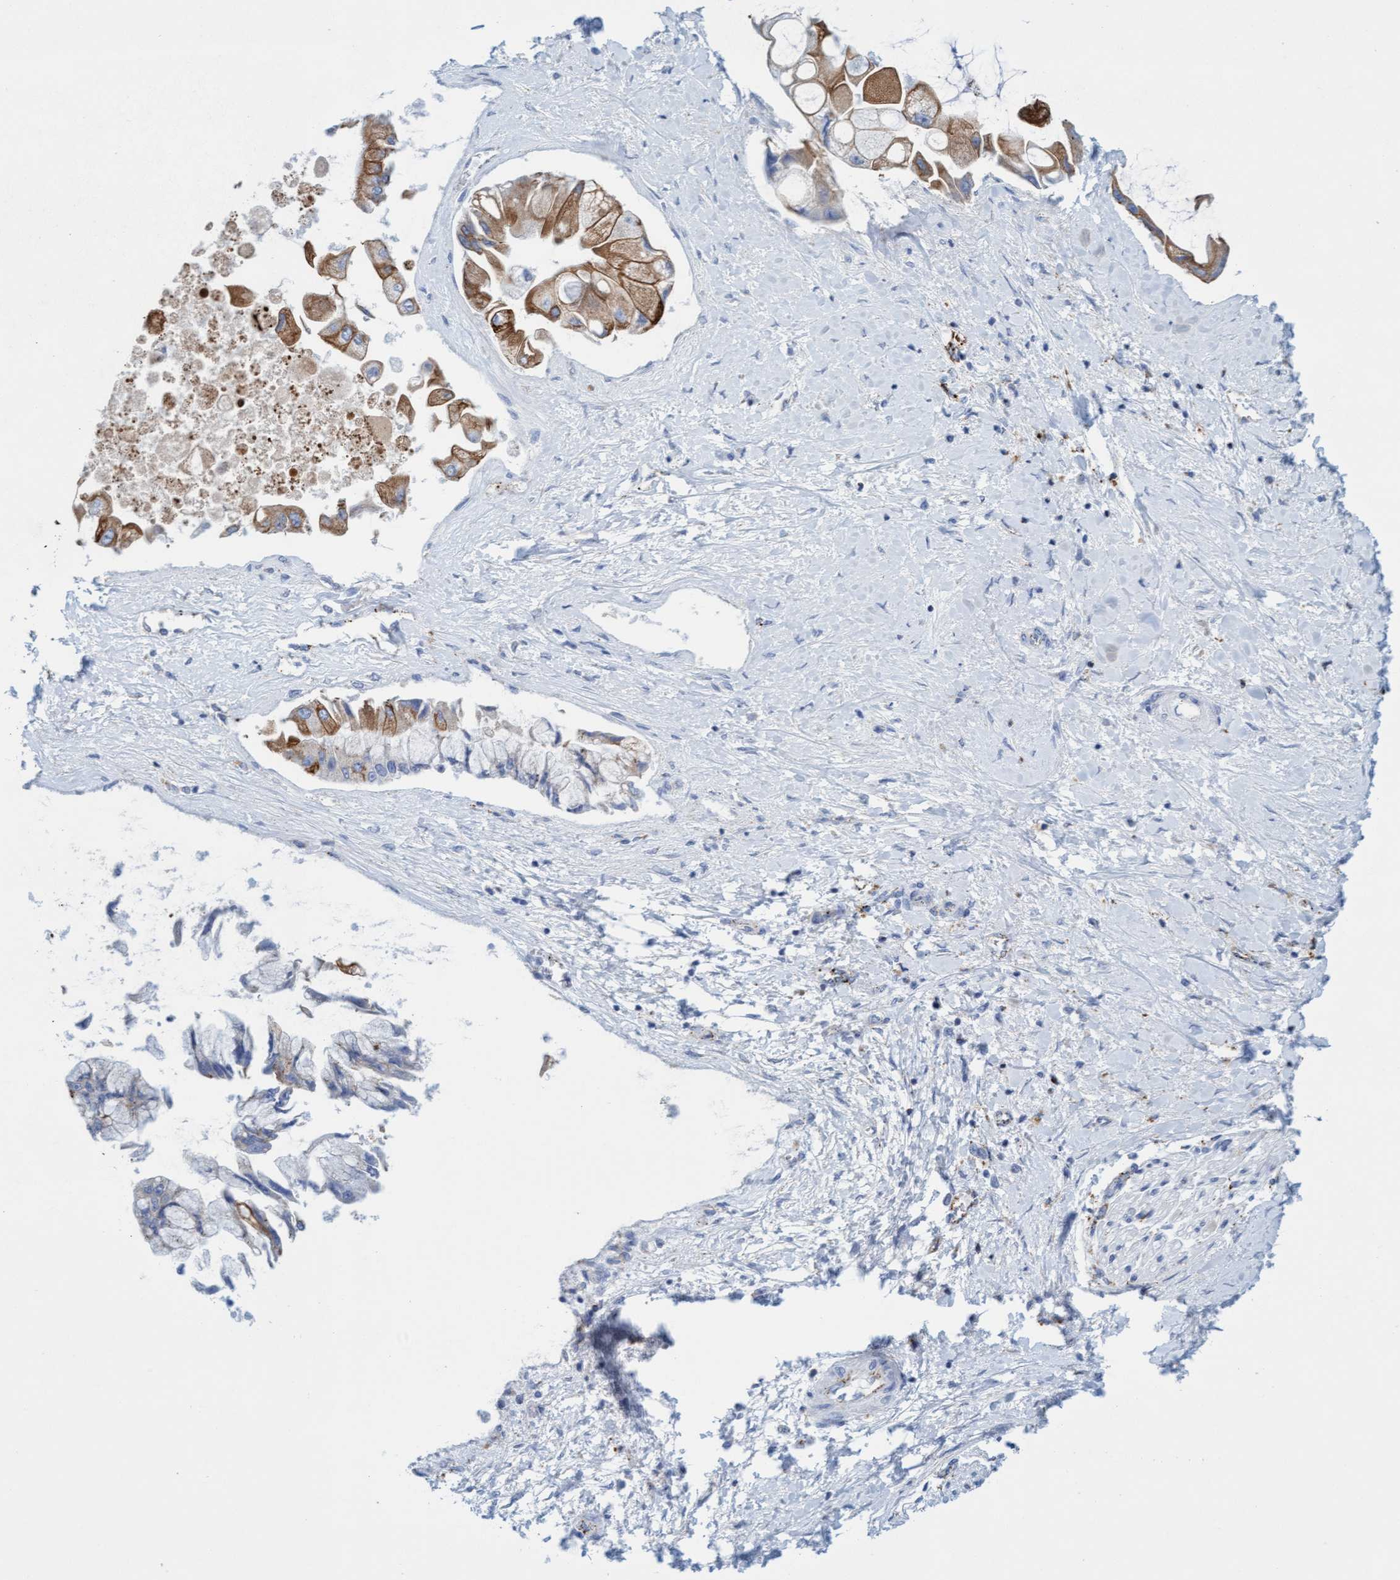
{"staining": {"intensity": "moderate", "quantity": ">75%", "location": "cytoplasmic/membranous"}, "tissue": "liver cancer", "cell_type": "Tumor cells", "image_type": "cancer", "snomed": [{"axis": "morphology", "description": "Cholangiocarcinoma"}, {"axis": "topography", "description": "Liver"}], "caption": "An IHC micrograph of neoplastic tissue is shown. Protein staining in brown highlights moderate cytoplasmic/membranous positivity in liver cancer within tumor cells.", "gene": "SGSH", "patient": {"sex": "male", "age": 50}}